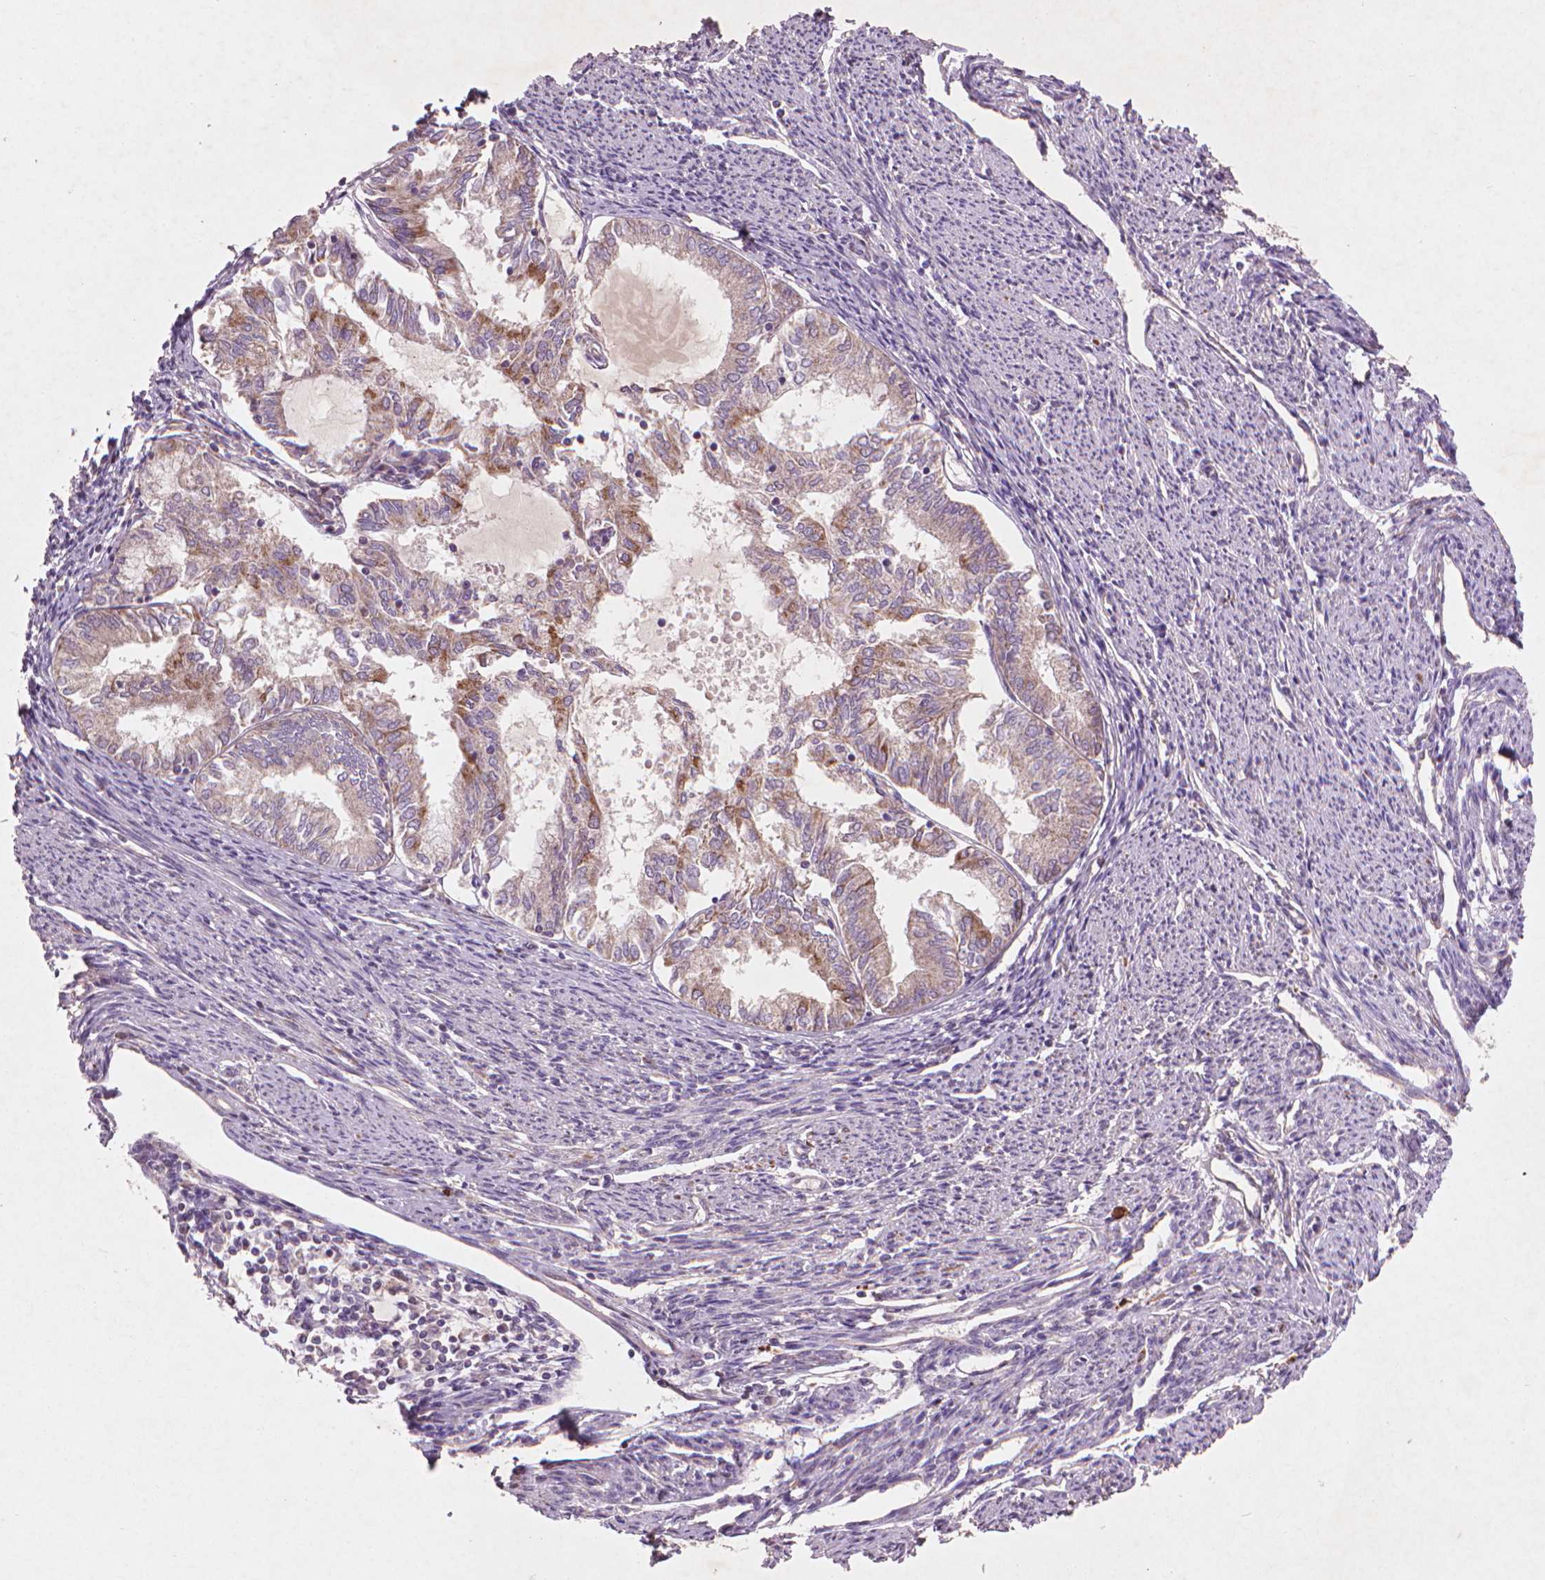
{"staining": {"intensity": "weak", "quantity": "25%-75%", "location": "cytoplasmic/membranous"}, "tissue": "endometrial cancer", "cell_type": "Tumor cells", "image_type": "cancer", "snomed": [{"axis": "morphology", "description": "Adenocarcinoma, NOS"}, {"axis": "topography", "description": "Endometrium"}], "caption": "Immunohistochemical staining of human endometrial adenocarcinoma exhibits low levels of weak cytoplasmic/membranous expression in about 25%-75% of tumor cells. (Stains: DAB (3,3'-diaminobenzidine) in brown, nuclei in blue, Microscopy: brightfield microscopy at high magnification).", "gene": "NLRX1", "patient": {"sex": "female", "age": 79}}